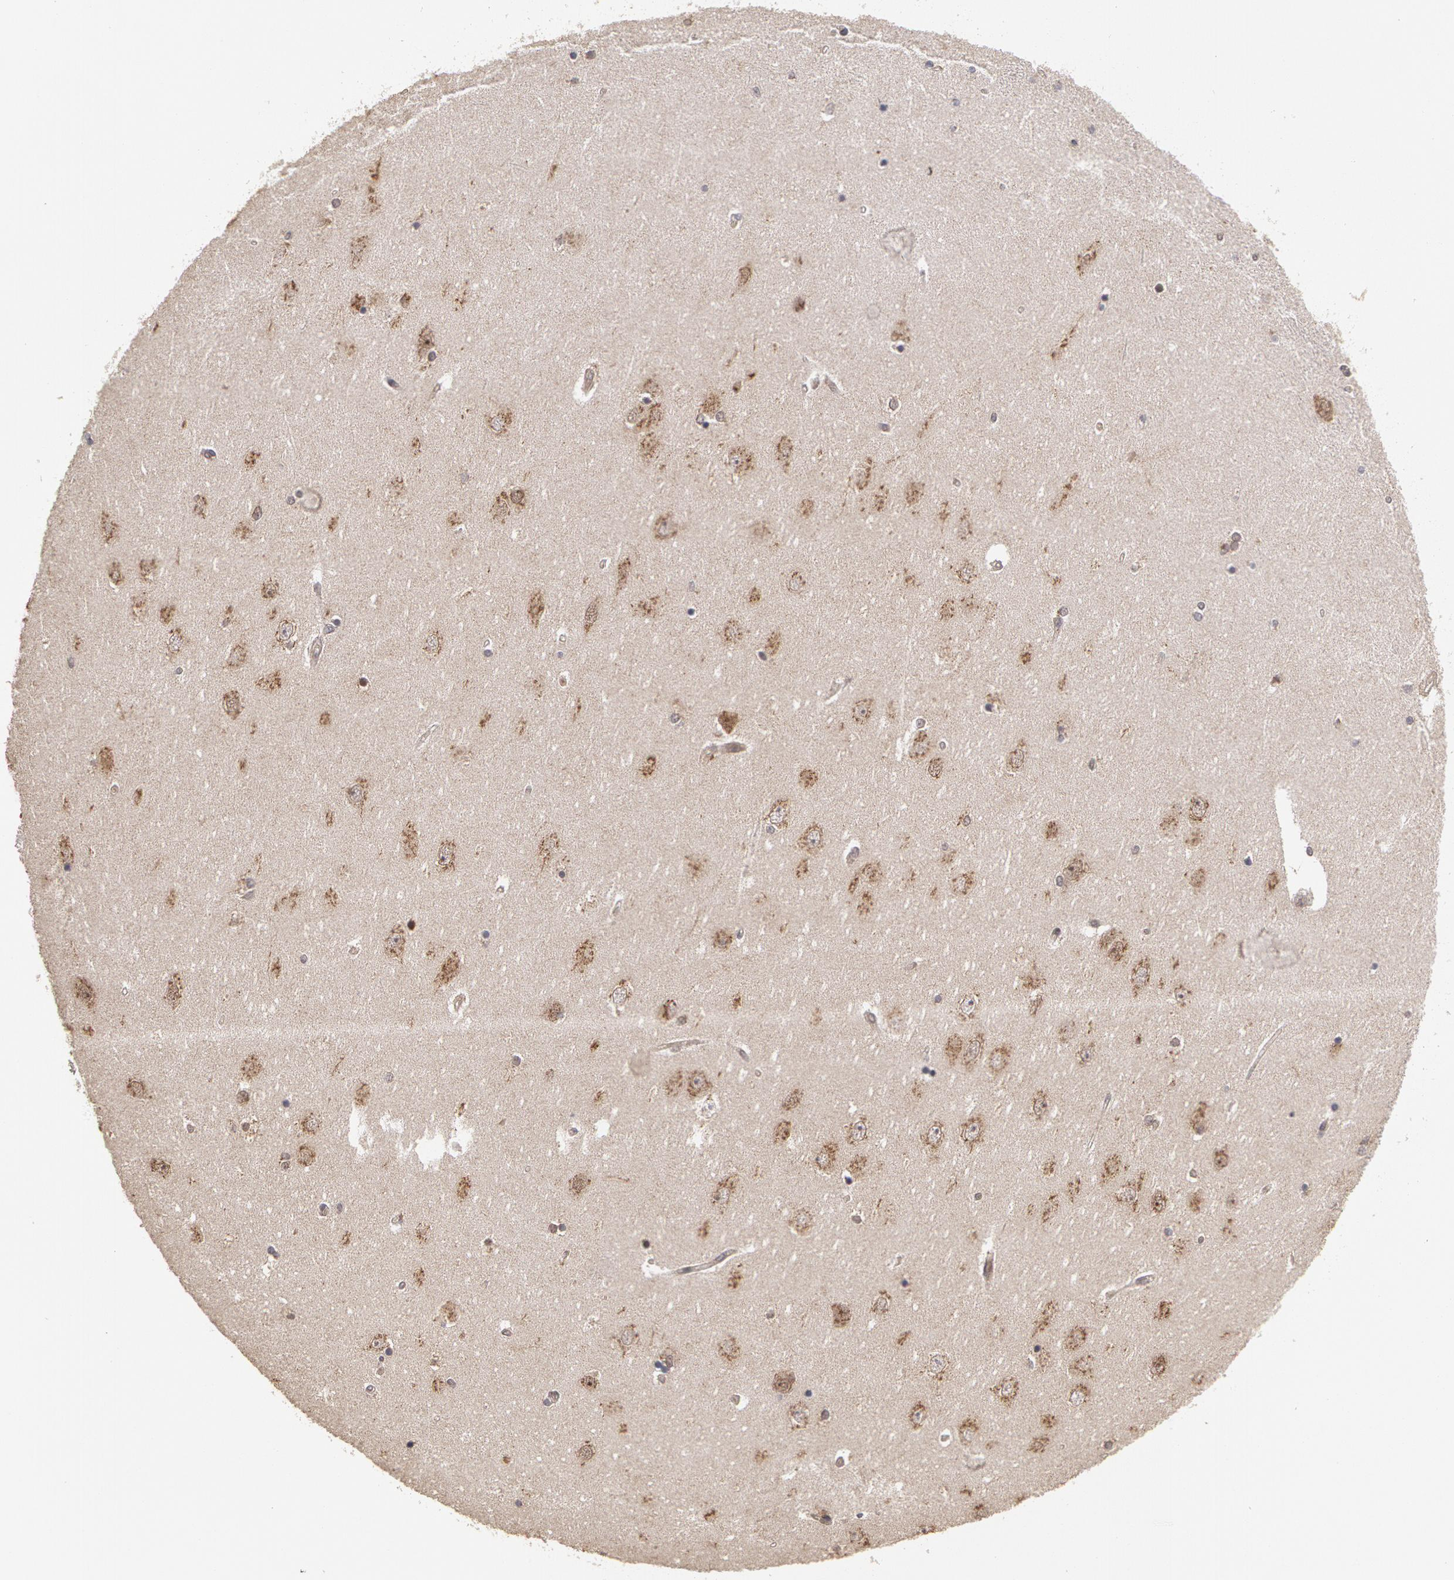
{"staining": {"intensity": "negative", "quantity": "none", "location": "none"}, "tissue": "hippocampus", "cell_type": "Glial cells", "image_type": "normal", "snomed": [{"axis": "morphology", "description": "Normal tissue, NOS"}, {"axis": "topography", "description": "Hippocampus"}], "caption": "A high-resolution histopathology image shows IHC staining of unremarkable hippocampus, which reveals no significant positivity in glial cells.", "gene": "STX5", "patient": {"sex": "female", "age": 54}}